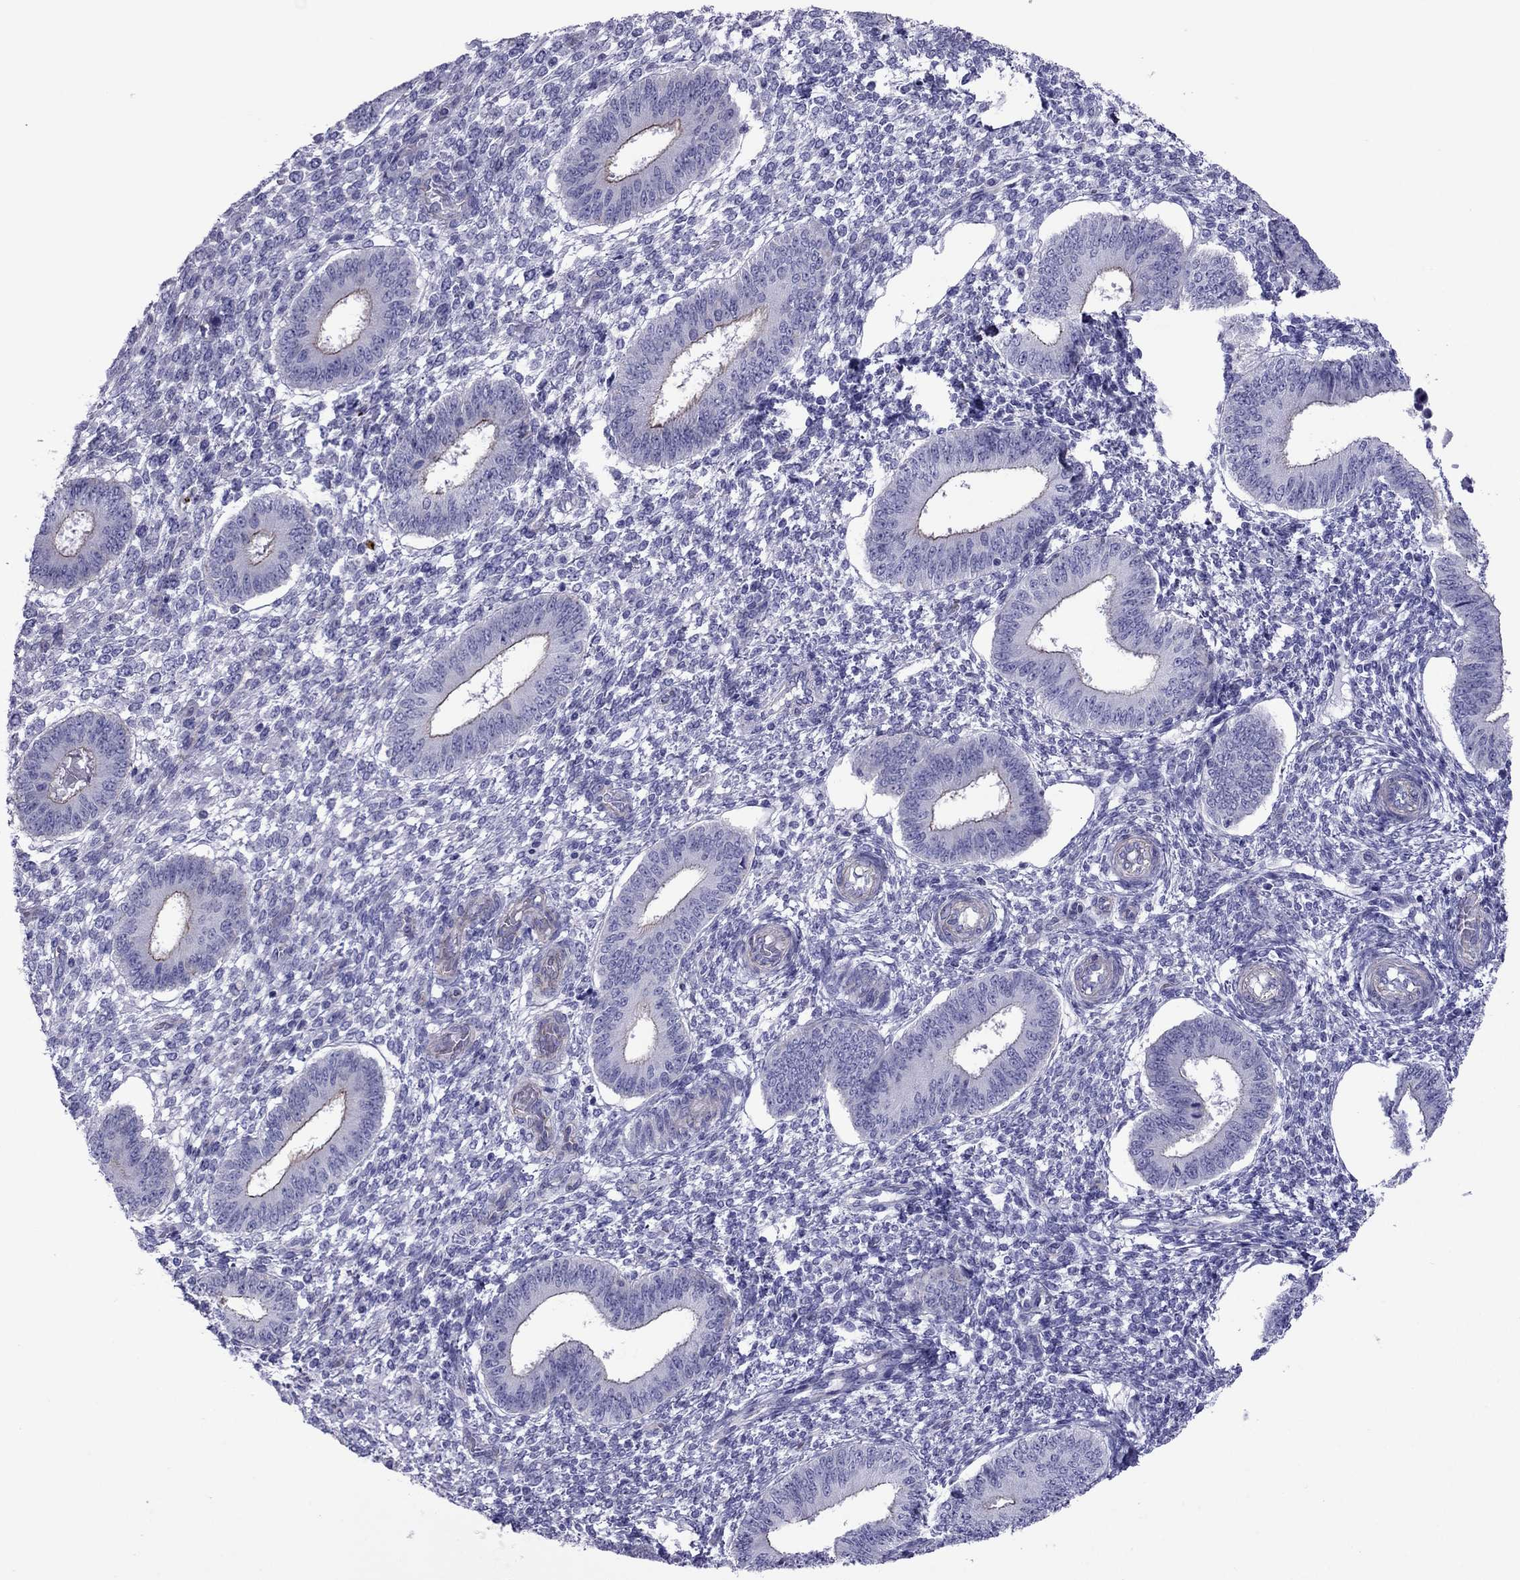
{"staining": {"intensity": "negative", "quantity": "none", "location": "none"}, "tissue": "endometrium", "cell_type": "Cells in endometrial stroma", "image_type": "normal", "snomed": [{"axis": "morphology", "description": "Normal tissue, NOS"}, {"axis": "topography", "description": "Endometrium"}], "caption": "A photomicrograph of endometrium stained for a protein exhibits no brown staining in cells in endometrial stroma. (DAB (3,3'-diaminobenzidine) immunohistochemistry (IHC), high magnification).", "gene": "MYL11", "patient": {"sex": "female", "age": 42}}